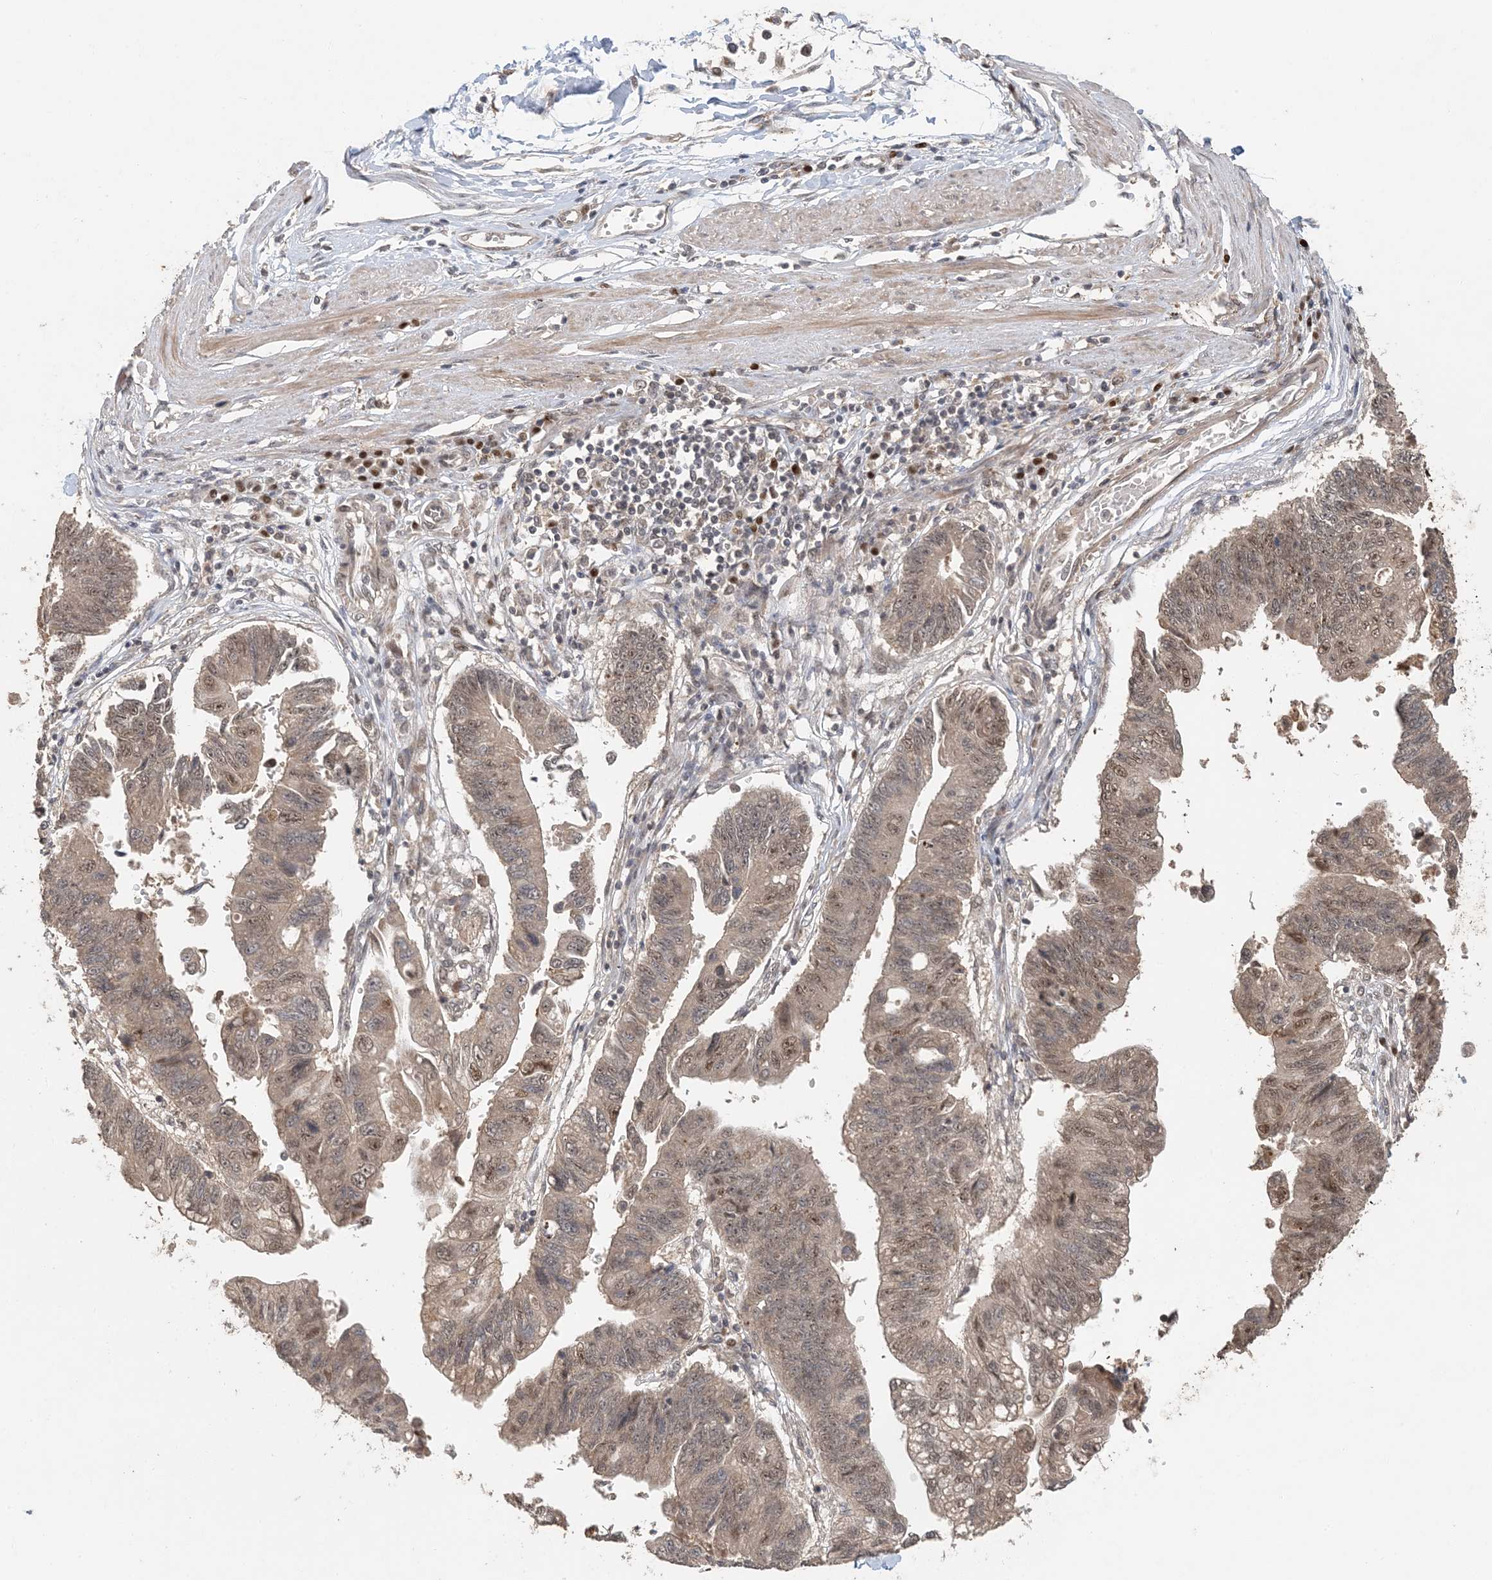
{"staining": {"intensity": "weak", "quantity": ">75%", "location": "cytoplasmic/membranous,nuclear"}, "tissue": "stomach cancer", "cell_type": "Tumor cells", "image_type": "cancer", "snomed": [{"axis": "morphology", "description": "Adenocarcinoma, NOS"}, {"axis": "topography", "description": "Stomach"}], "caption": "Immunohistochemistry staining of stomach cancer, which demonstrates low levels of weak cytoplasmic/membranous and nuclear staining in approximately >75% of tumor cells indicating weak cytoplasmic/membranous and nuclear protein staining. The staining was performed using DAB (brown) for protein detection and nuclei were counterstained in hematoxylin (blue).", "gene": "ATP13A2", "patient": {"sex": "male", "age": 59}}